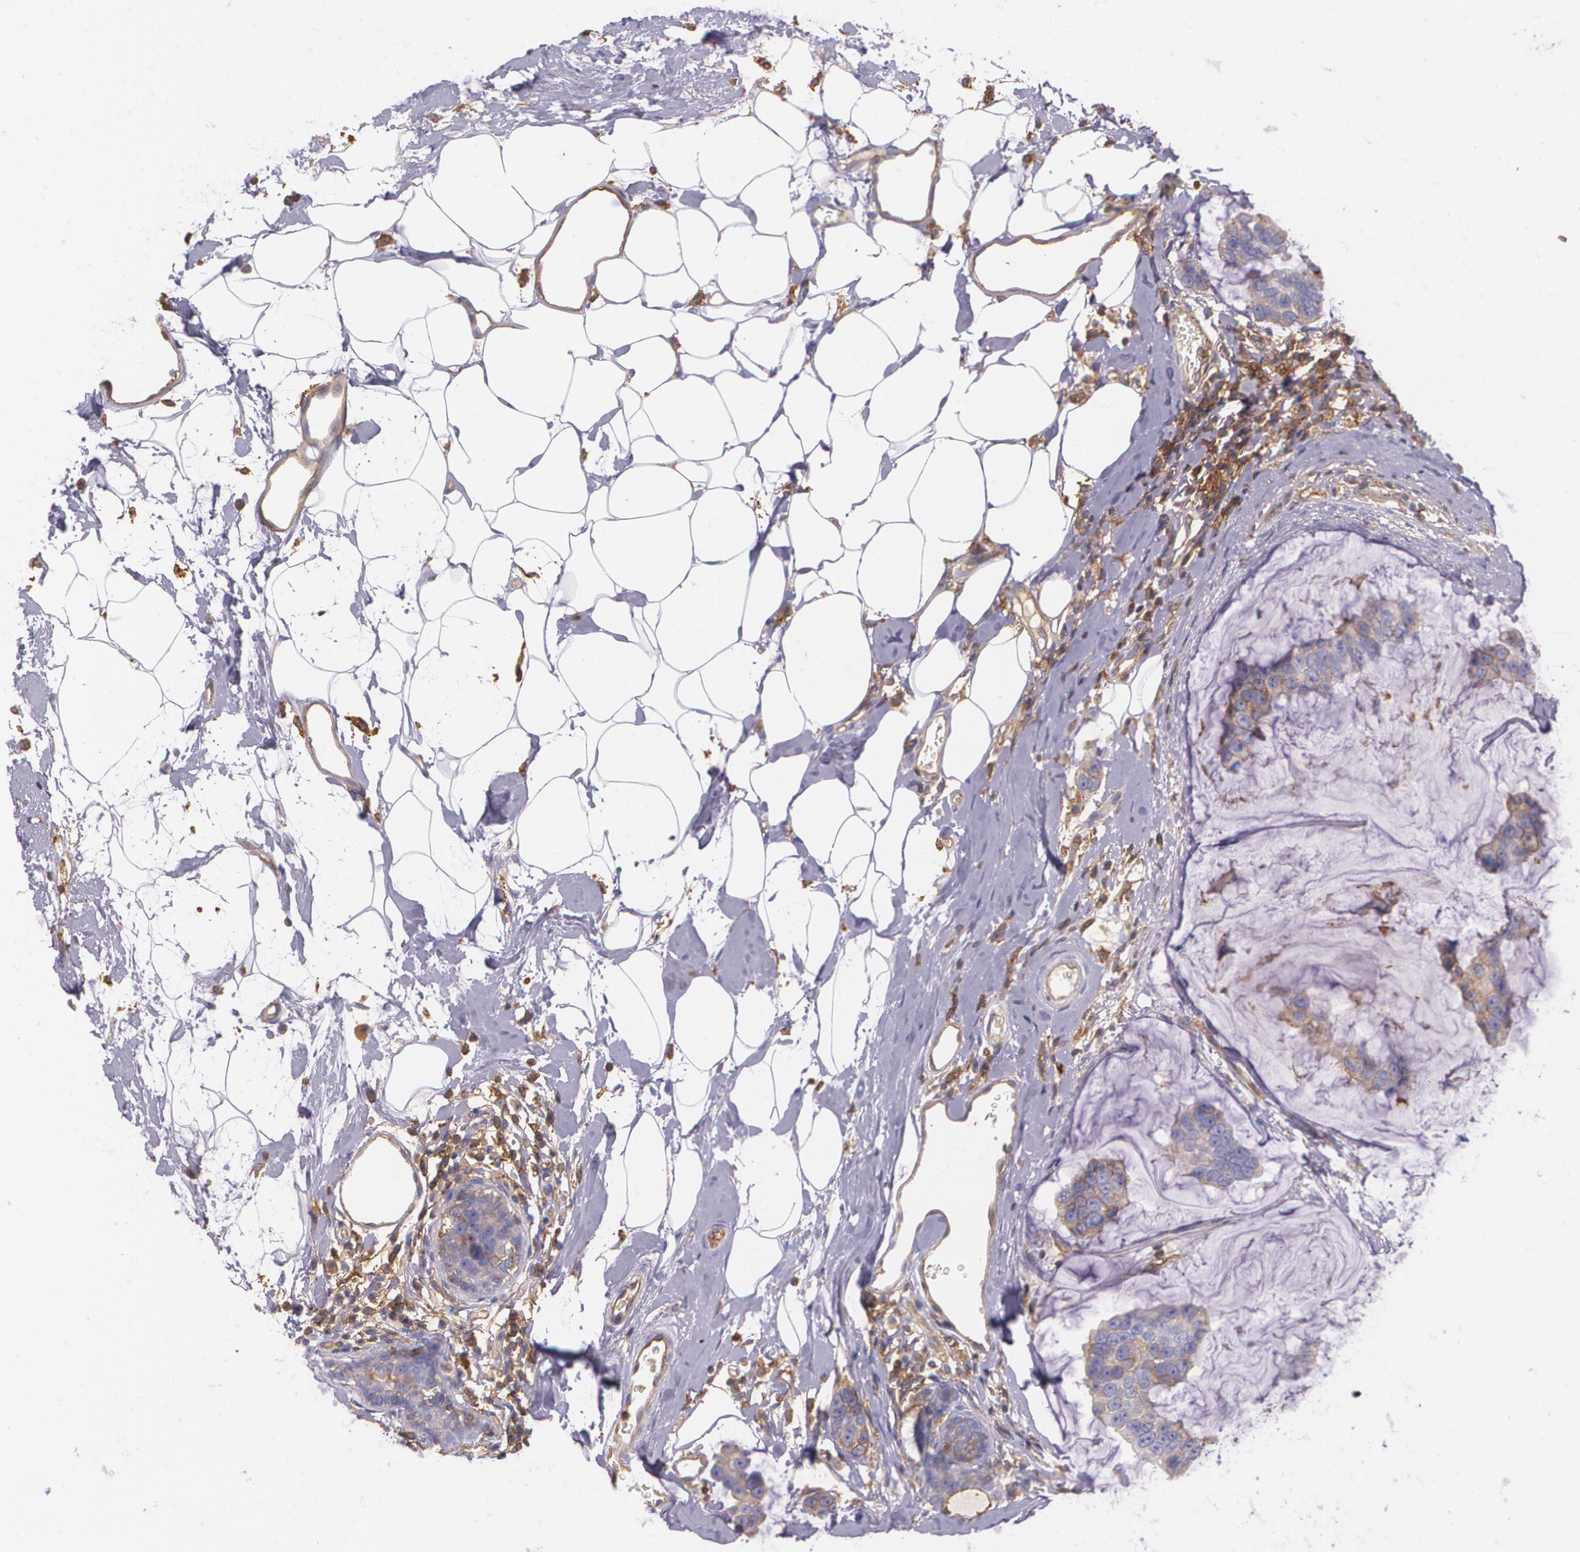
{"staining": {"intensity": "weak", "quantity": ">75%", "location": "cytoplasmic/membranous"}, "tissue": "breast cancer", "cell_type": "Tumor cells", "image_type": "cancer", "snomed": [{"axis": "morphology", "description": "Normal tissue, NOS"}, {"axis": "morphology", "description": "Duct carcinoma"}, {"axis": "topography", "description": "Breast"}], "caption": "IHC (DAB) staining of intraductal carcinoma (breast) reveals weak cytoplasmic/membranous protein expression in about >75% of tumor cells.", "gene": "B2M", "patient": {"sex": "female", "age": 50}}